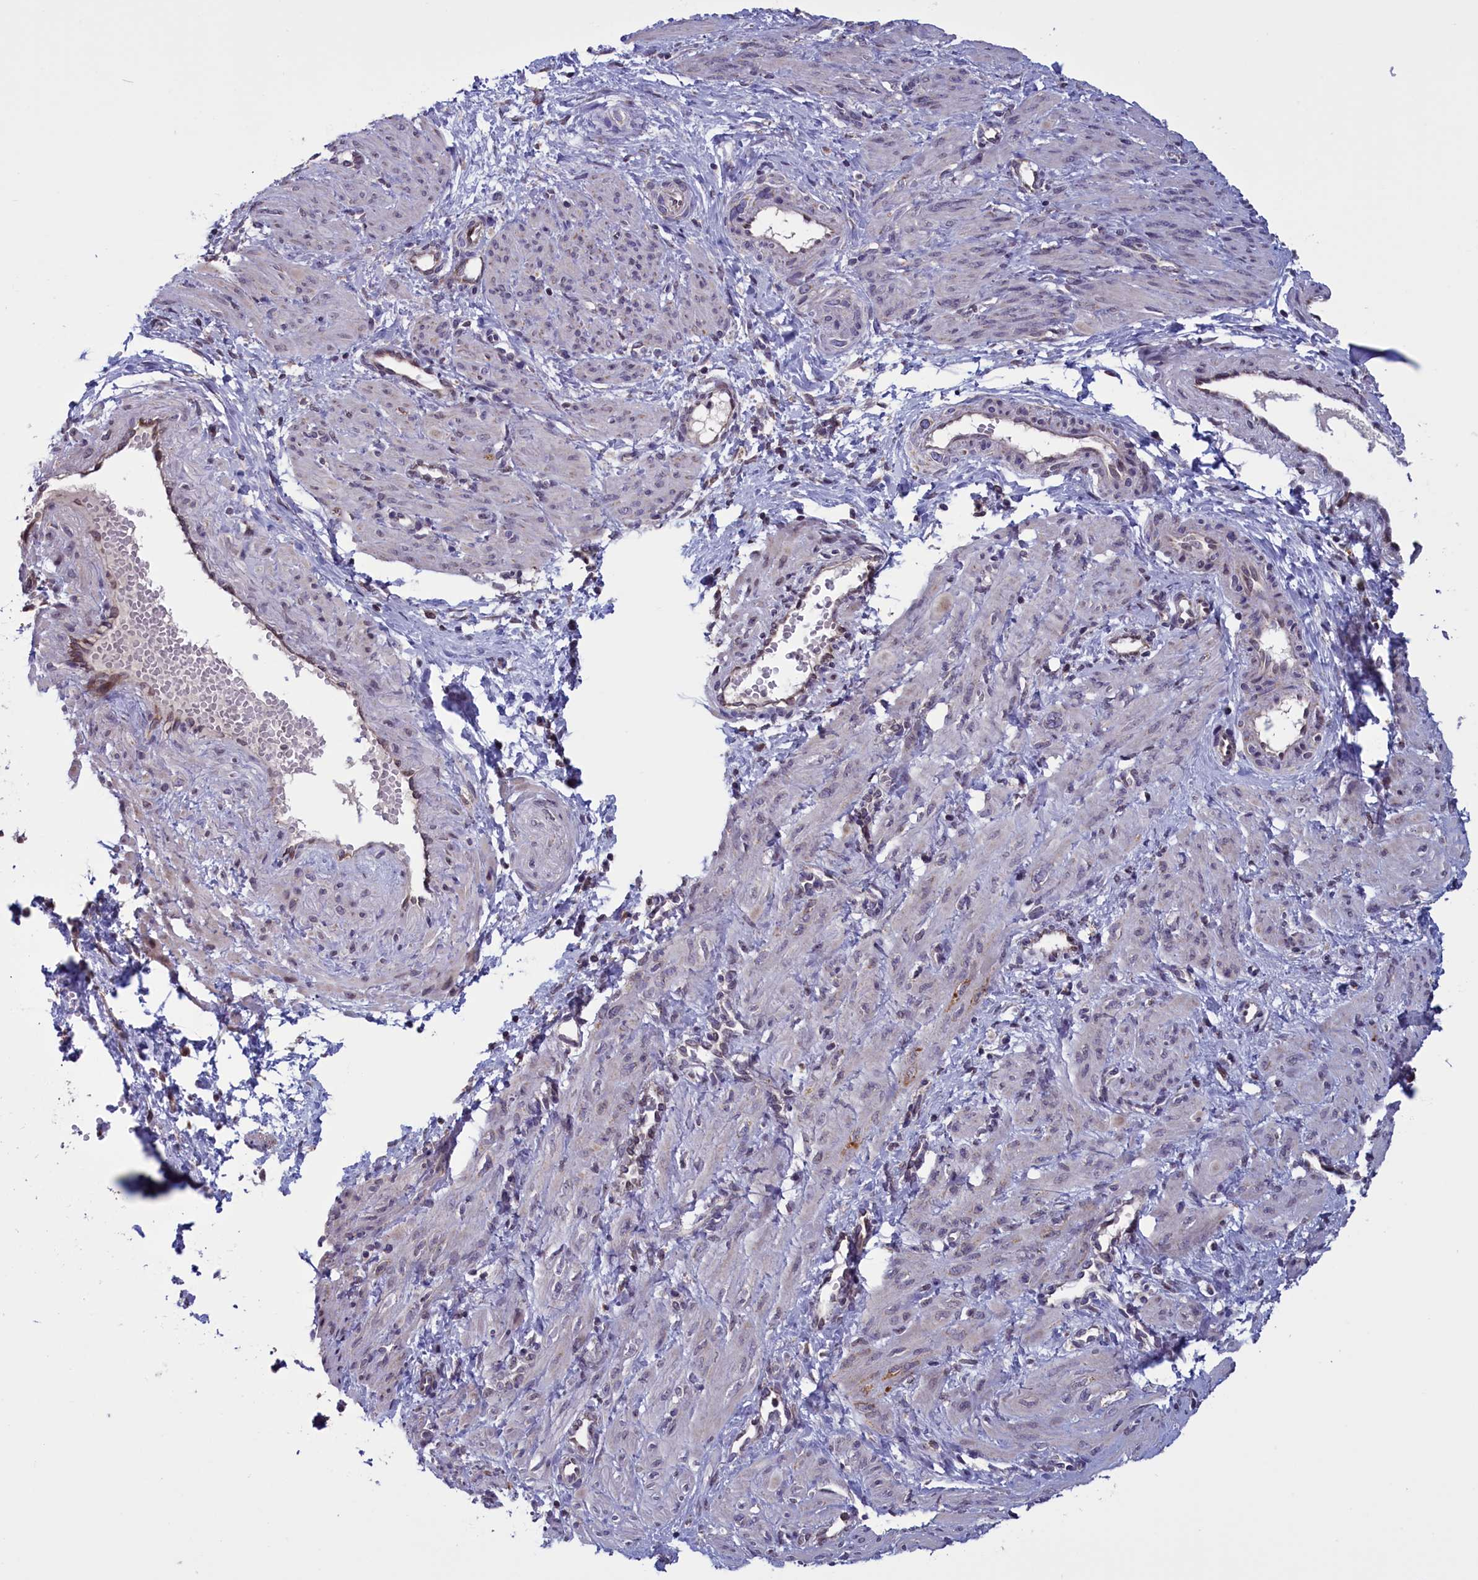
{"staining": {"intensity": "moderate", "quantity": "<25%", "location": "cytoplasmic/membranous,nuclear"}, "tissue": "smooth muscle", "cell_type": "Smooth muscle cells", "image_type": "normal", "snomed": [{"axis": "morphology", "description": "Normal tissue, NOS"}, {"axis": "topography", "description": "Endometrium"}], "caption": "The image shows a brown stain indicating the presence of a protein in the cytoplasmic/membranous,nuclear of smooth muscle cells in smooth muscle. (Brightfield microscopy of DAB IHC at high magnification).", "gene": "PARS2", "patient": {"sex": "female", "age": 33}}